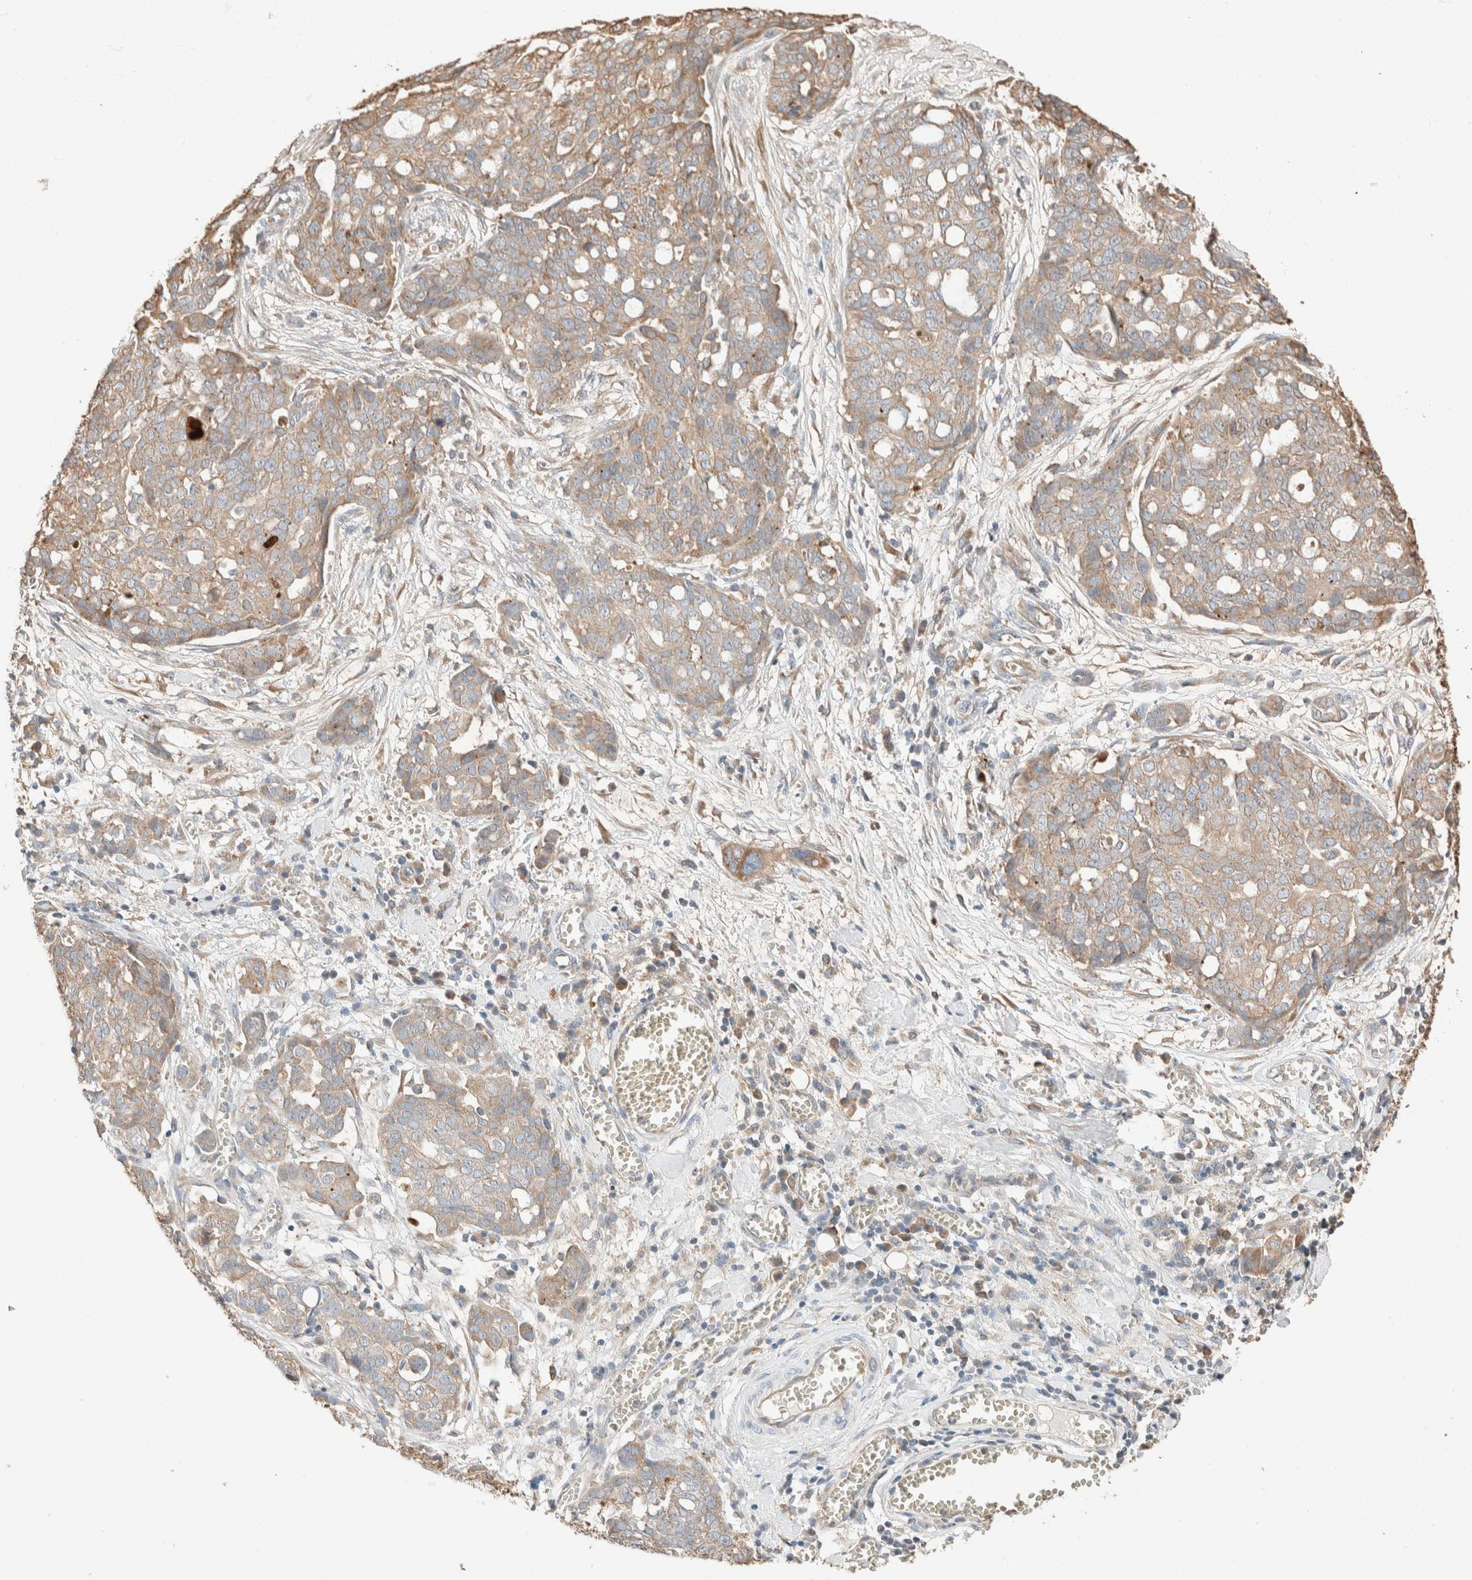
{"staining": {"intensity": "weak", "quantity": ">75%", "location": "cytoplasmic/membranous"}, "tissue": "ovarian cancer", "cell_type": "Tumor cells", "image_type": "cancer", "snomed": [{"axis": "morphology", "description": "Cystadenocarcinoma, serous, NOS"}, {"axis": "topography", "description": "Soft tissue"}, {"axis": "topography", "description": "Ovary"}], "caption": "There is low levels of weak cytoplasmic/membranous positivity in tumor cells of ovarian cancer (serous cystadenocarcinoma), as demonstrated by immunohistochemical staining (brown color).", "gene": "TUBD1", "patient": {"sex": "female", "age": 57}}